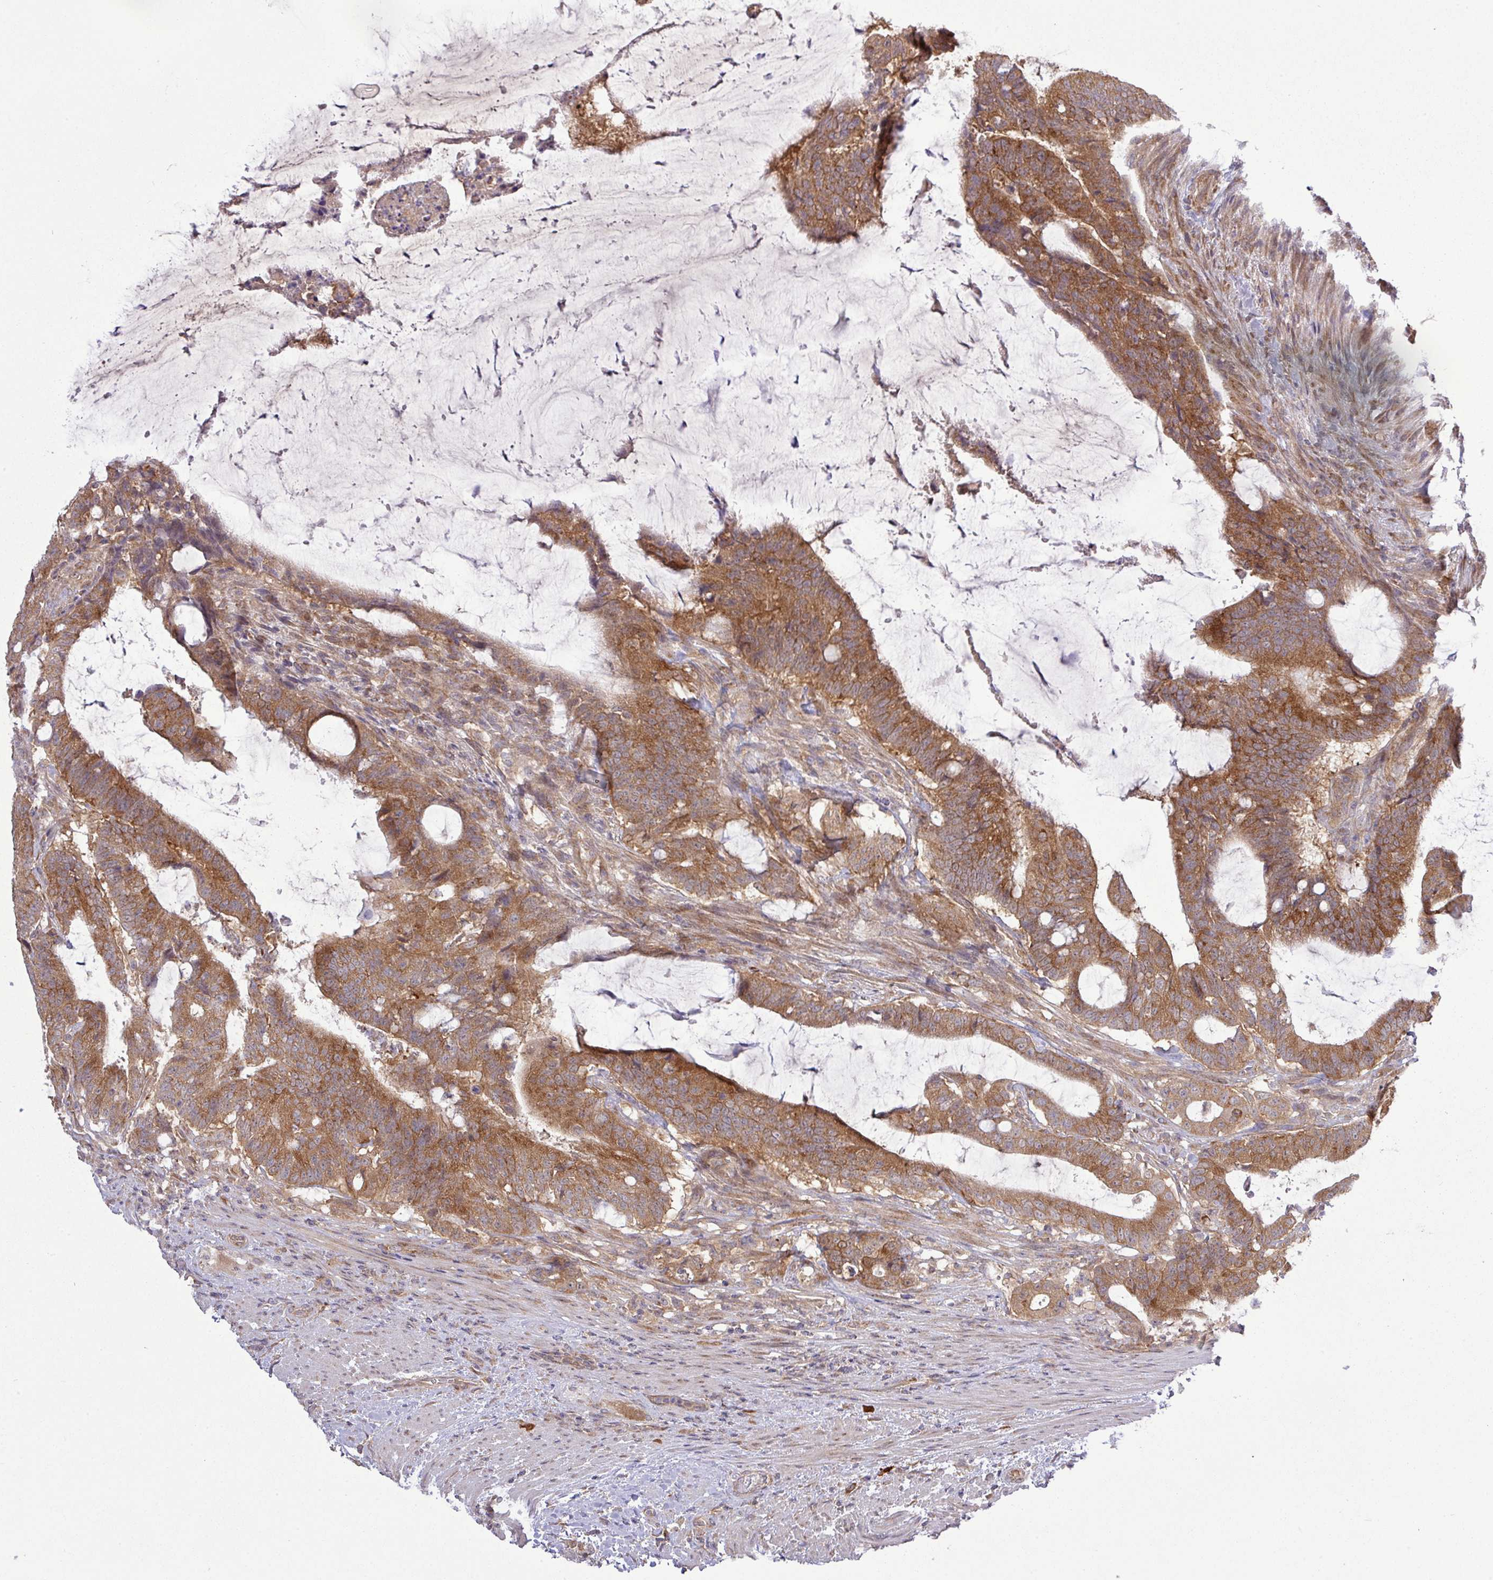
{"staining": {"intensity": "moderate", "quantity": ">75%", "location": "cytoplasmic/membranous"}, "tissue": "colorectal cancer", "cell_type": "Tumor cells", "image_type": "cancer", "snomed": [{"axis": "morphology", "description": "Adenocarcinoma, NOS"}, {"axis": "topography", "description": "Colon"}], "caption": "An immunohistochemistry (IHC) histopathology image of tumor tissue is shown. Protein staining in brown highlights moderate cytoplasmic/membranous positivity in colorectal adenocarcinoma within tumor cells. (DAB = brown stain, brightfield microscopy at high magnification).", "gene": "FAM222B", "patient": {"sex": "female", "age": 43}}